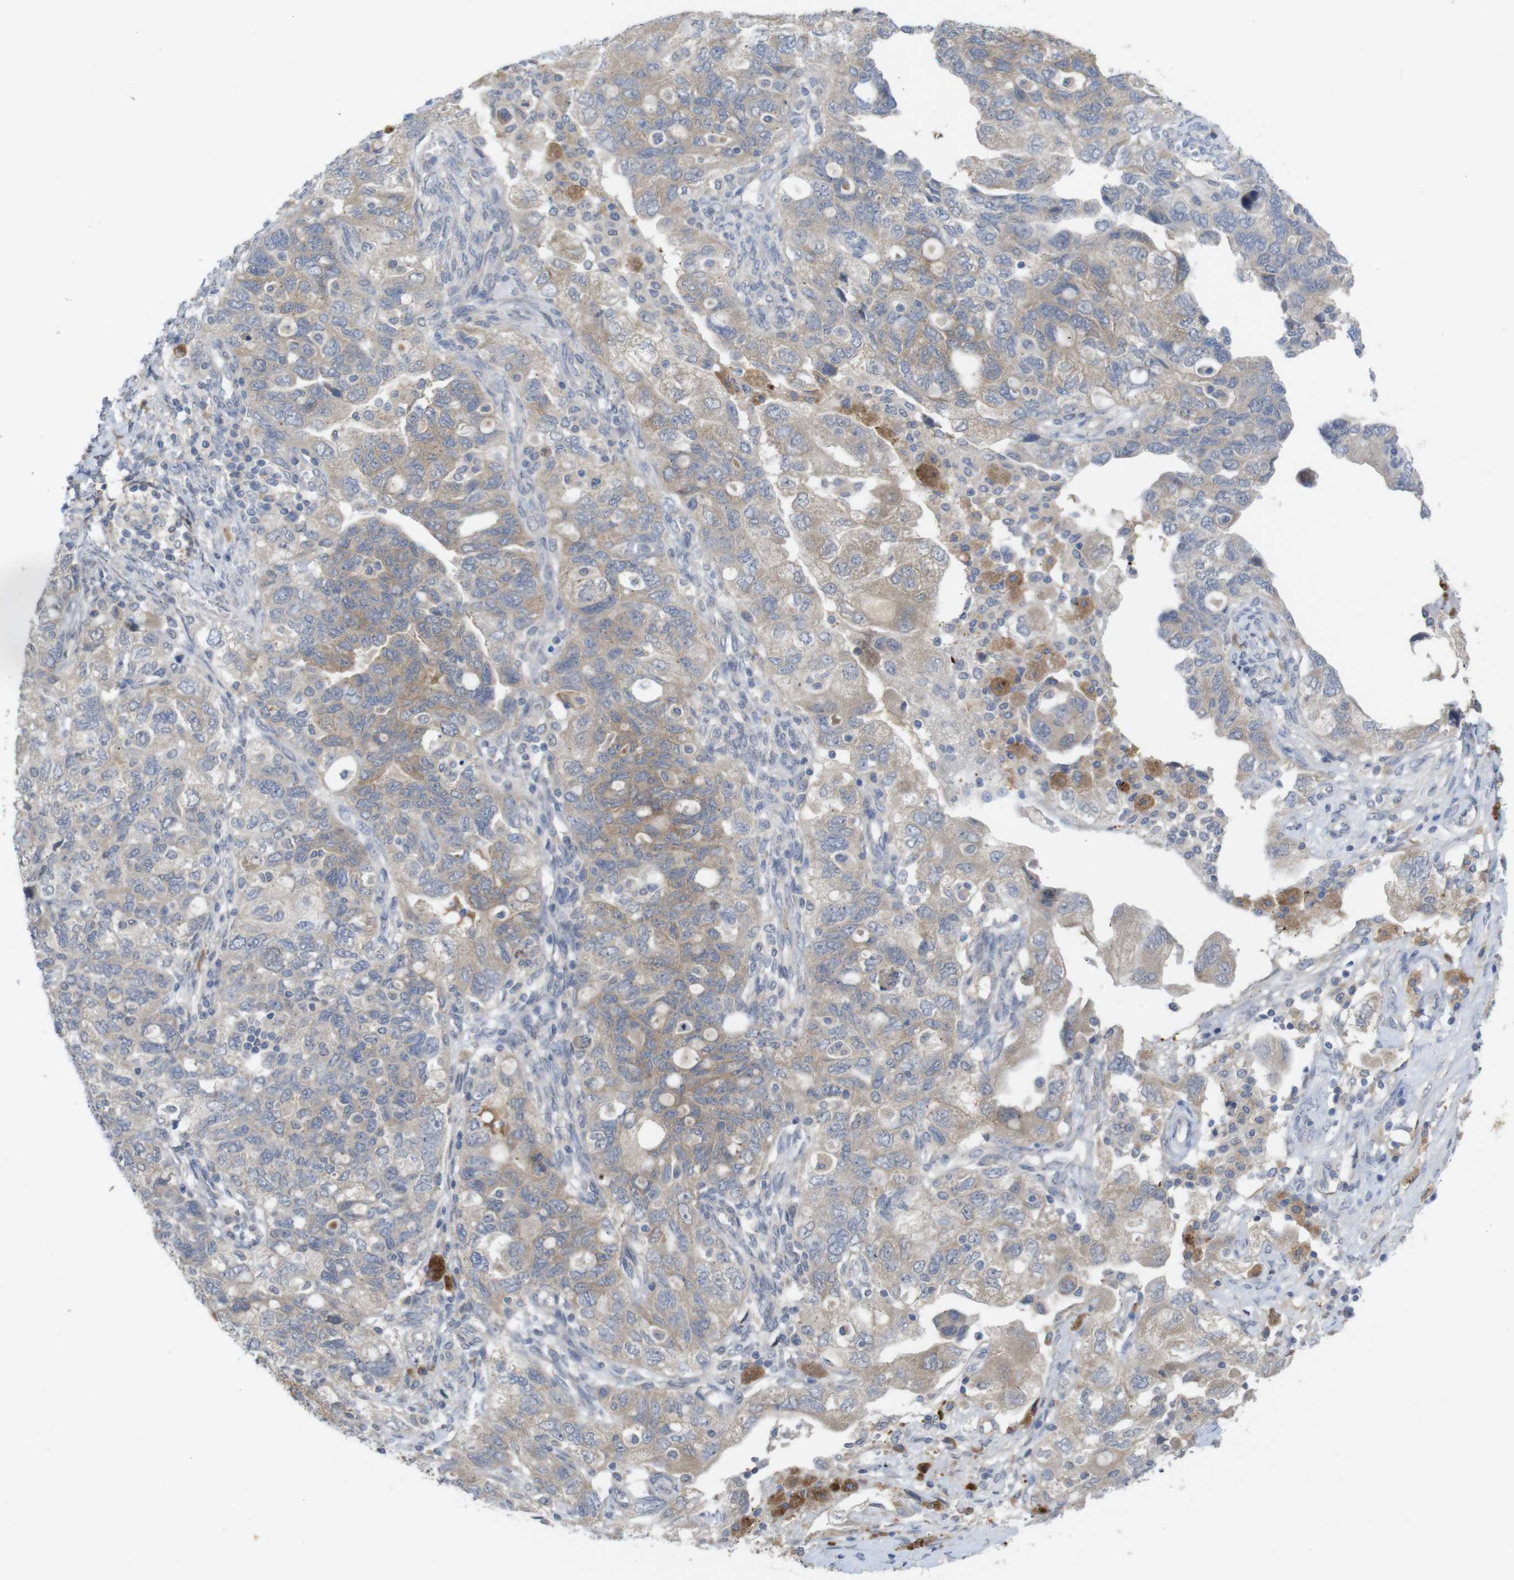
{"staining": {"intensity": "moderate", "quantity": "25%-75%", "location": "cytoplasmic/membranous"}, "tissue": "ovarian cancer", "cell_type": "Tumor cells", "image_type": "cancer", "snomed": [{"axis": "morphology", "description": "Carcinoma, NOS"}, {"axis": "morphology", "description": "Cystadenocarcinoma, serous, NOS"}, {"axis": "topography", "description": "Ovary"}], "caption": "Ovarian serous cystadenocarcinoma tissue displays moderate cytoplasmic/membranous staining in approximately 25%-75% of tumor cells, visualized by immunohistochemistry.", "gene": "BCAR3", "patient": {"sex": "female", "age": 69}}